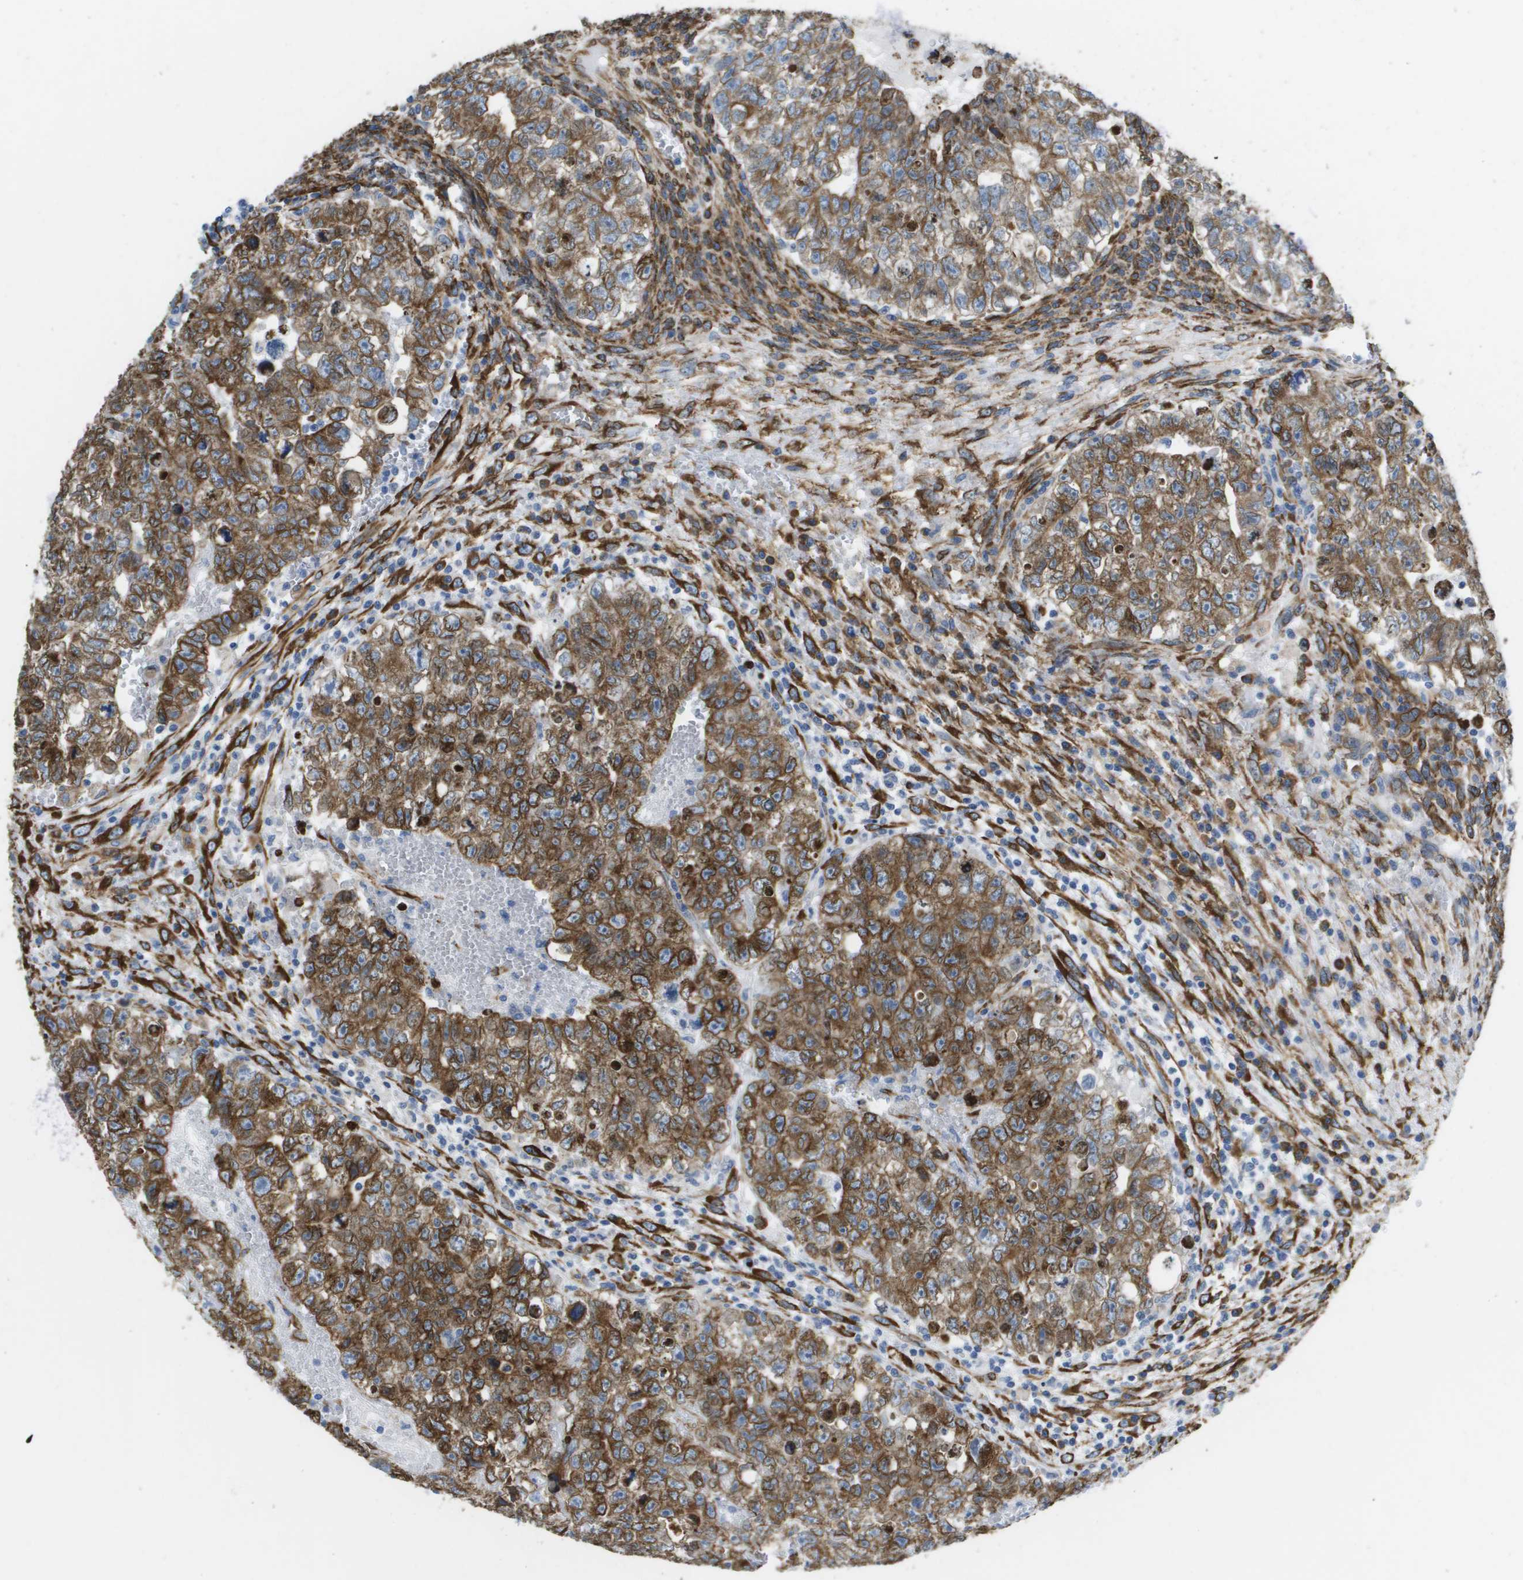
{"staining": {"intensity": "moderate", "quantity": ">75%", "location": "cytoplasmic/membranous"}, "tissue": "testis cancer", "cell_type": "Tumor cells", "image_type": "cancer", "snomed": [{"axis": "morphology", "description": "Seminoma, NOS"}, {"axis": "morphology", "description": "Carcinoma, Embryonal, NOS"}, {"axis": "topography", "description": "Testis"}], "caption": "Immunohistochemical staining of human seminoma (testis) displays moderate cytoplasmic/membranous protein positivity in about >75% of tumor cells.", "gene": "ST3GAL2", "patient": {"sex": "male", "age": 38}}